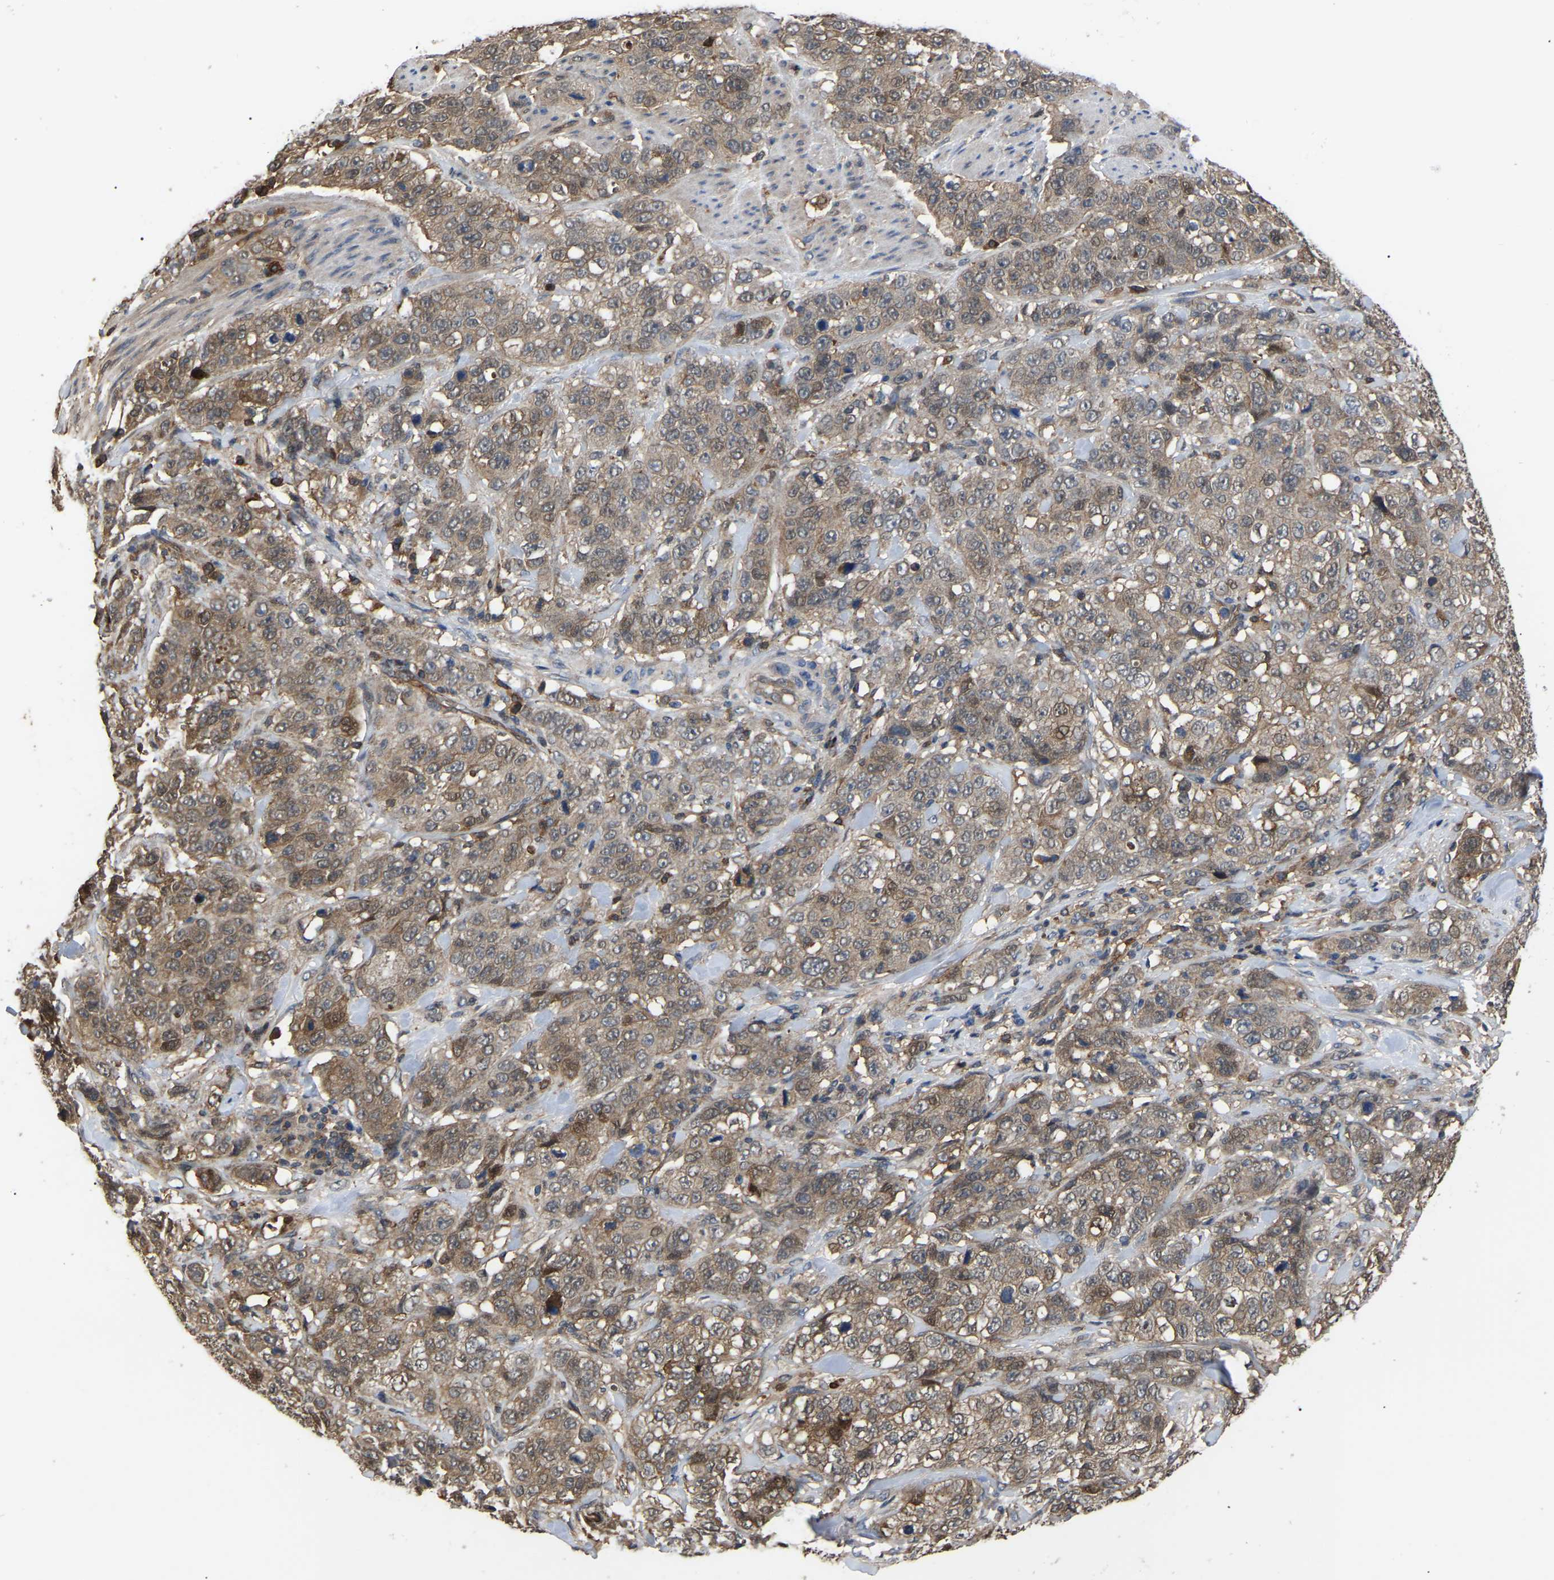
{"staining": {"intensity": "weak", "quantity": ">75%", "location": "cytoplasmic/membranous"}, "tissue": "stomach cancer", "cell_type": "Tumor cells", "image_type": "cancer", "snomed": [{"axis": "morphology", "description": "Adenocarcinoma, NOS"}, {"axis": "topography", "description": "Stomach"}], "caption": "Tumor cells demonstrate low levels of weak cytoplasmic/membranous staining in approximately >75% of cells in stomach cancer (adenocarcinoma).", "gene": "CIT", "patient": {"sex": "male", "age": 48}}